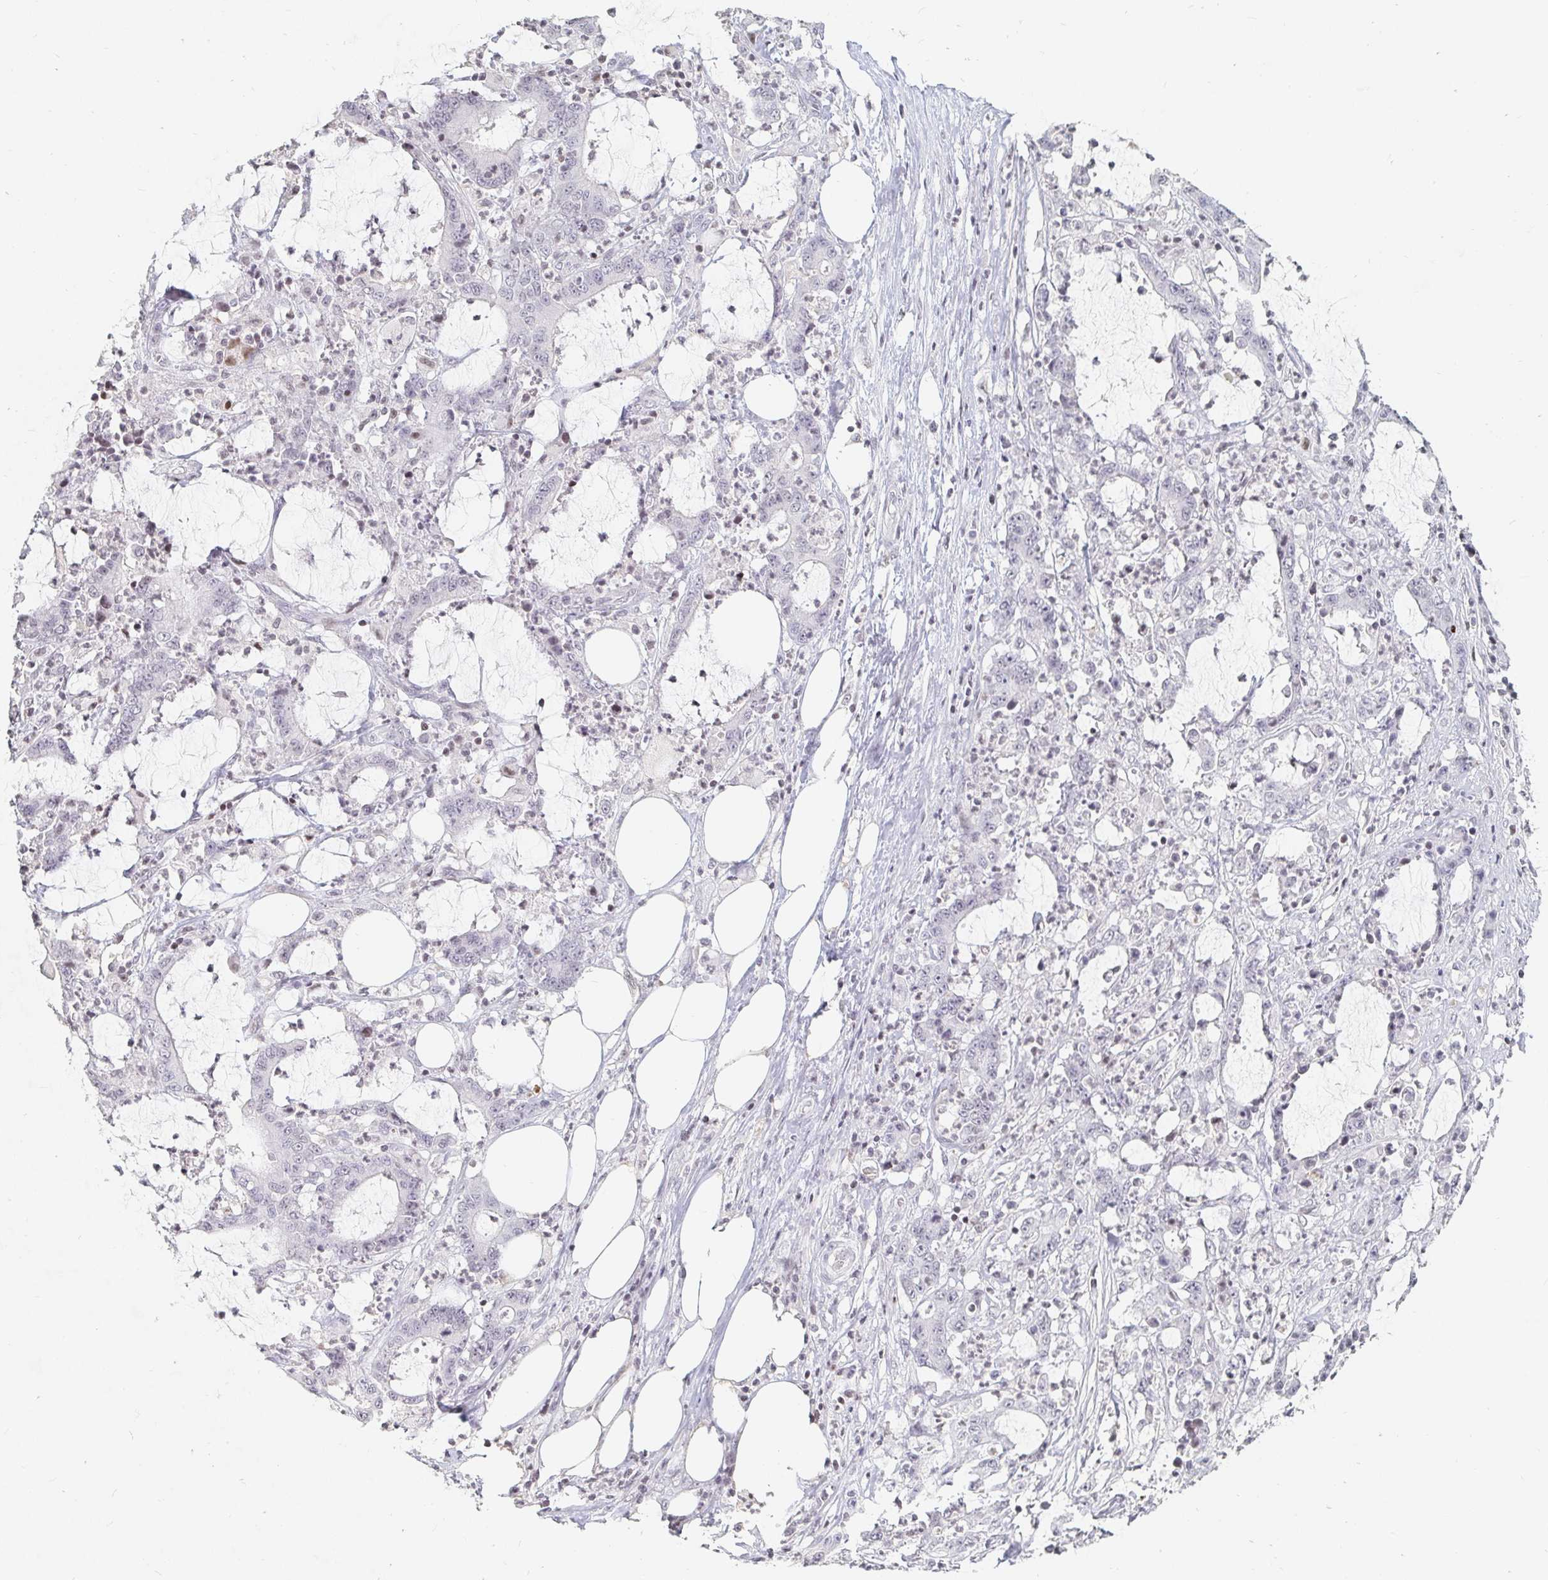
{"staining": {"intensity": "negative", "quantity": "none", "location": "none"}, "tissue": "stomach cancer", "cell_type": "Tumor cells", "image_type": "cancer", "snomed": [{"axis": "morphology", "description": "Adenocarcinoma, NOS"}, {"axis": "topography", "description": "Stomach, upper"}], "caption": "Stomach cancer was stained to show a protein in brown. There is no significant staining in tumor cells.", "gene": "NME9", "patient": {"sex": "male", "age": 68}}